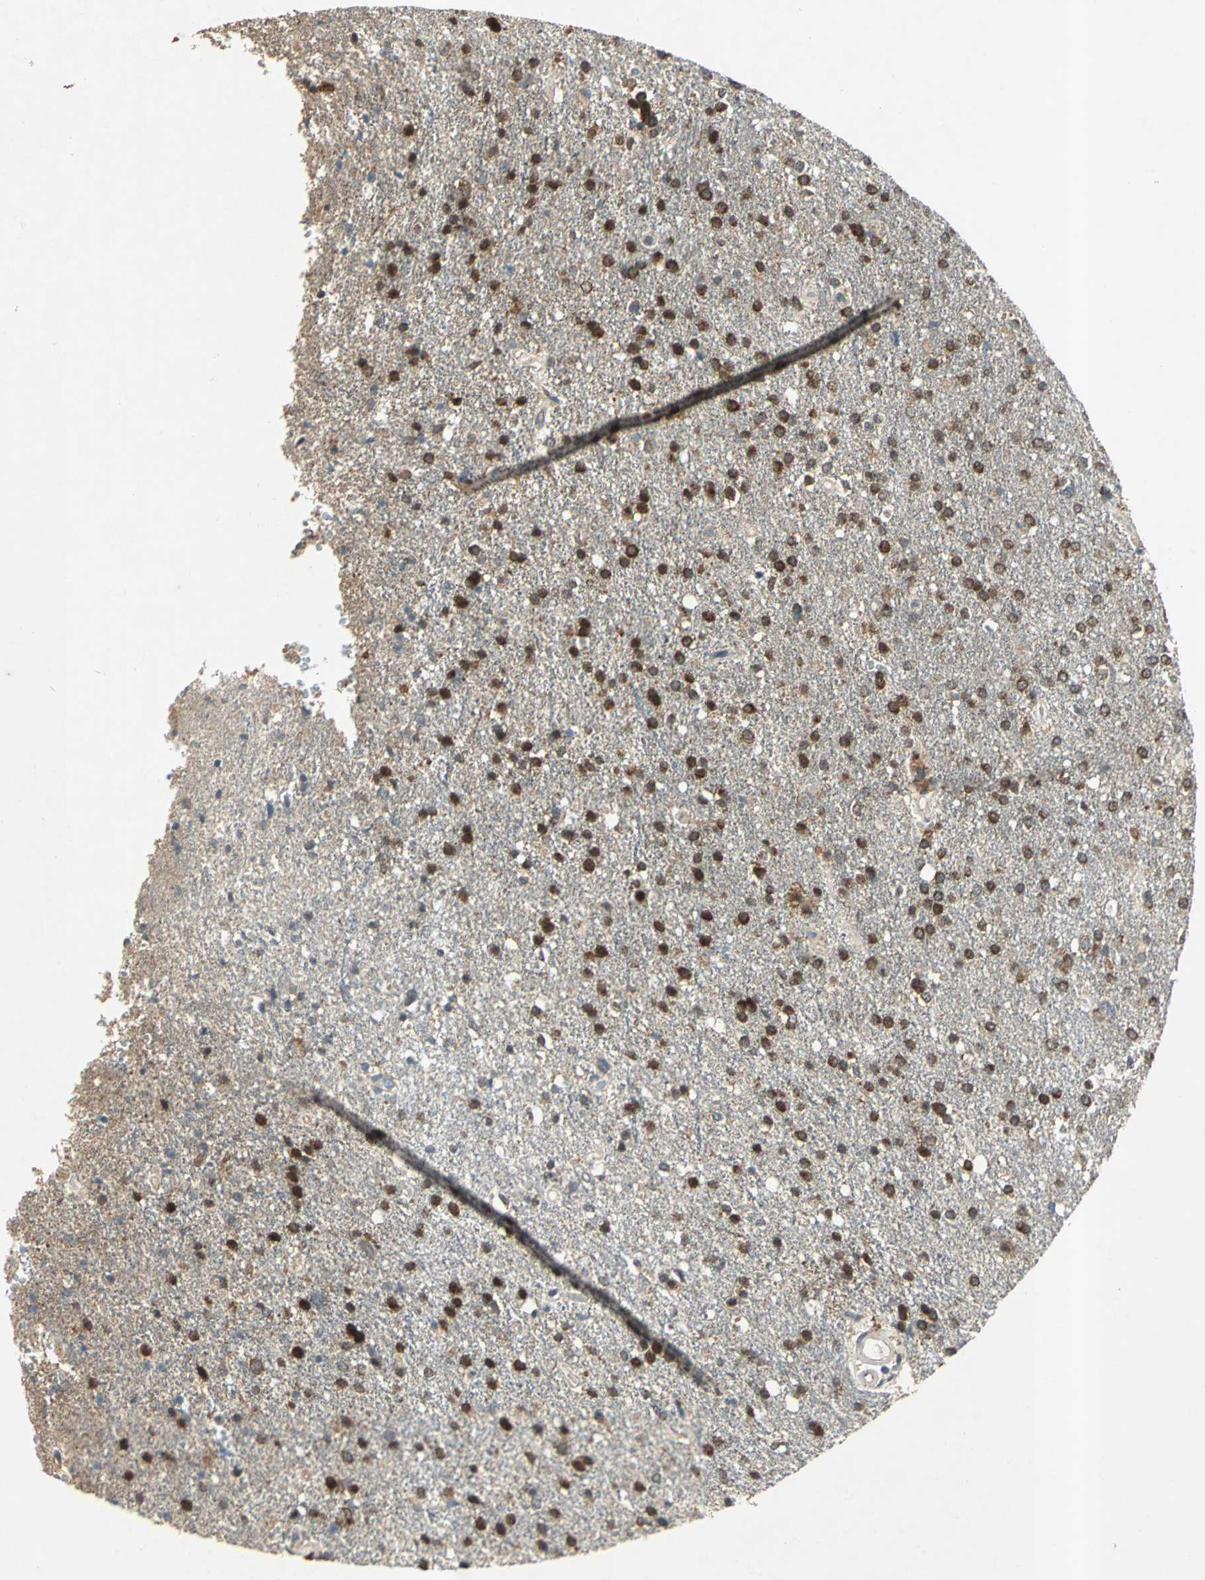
{"staining": {"intensity": "strong", "quantity": ">75%", "location": "nuclear"}, "tissue": "glioma", "cell_type": "Tumor cells", "image_type": "cancer", "snomed": [{"axis": "morphology", "description": "Glioma, malignant, High grade"}, {"axis": "topography", "description": "Brain"}], "caption": "Glioma stained with a brown dye exhibits strong nuclear positive positivity in about >75% of tumor cells.", "gene": "AHSA1", "patient": {"sex": "male", "age": 33}}